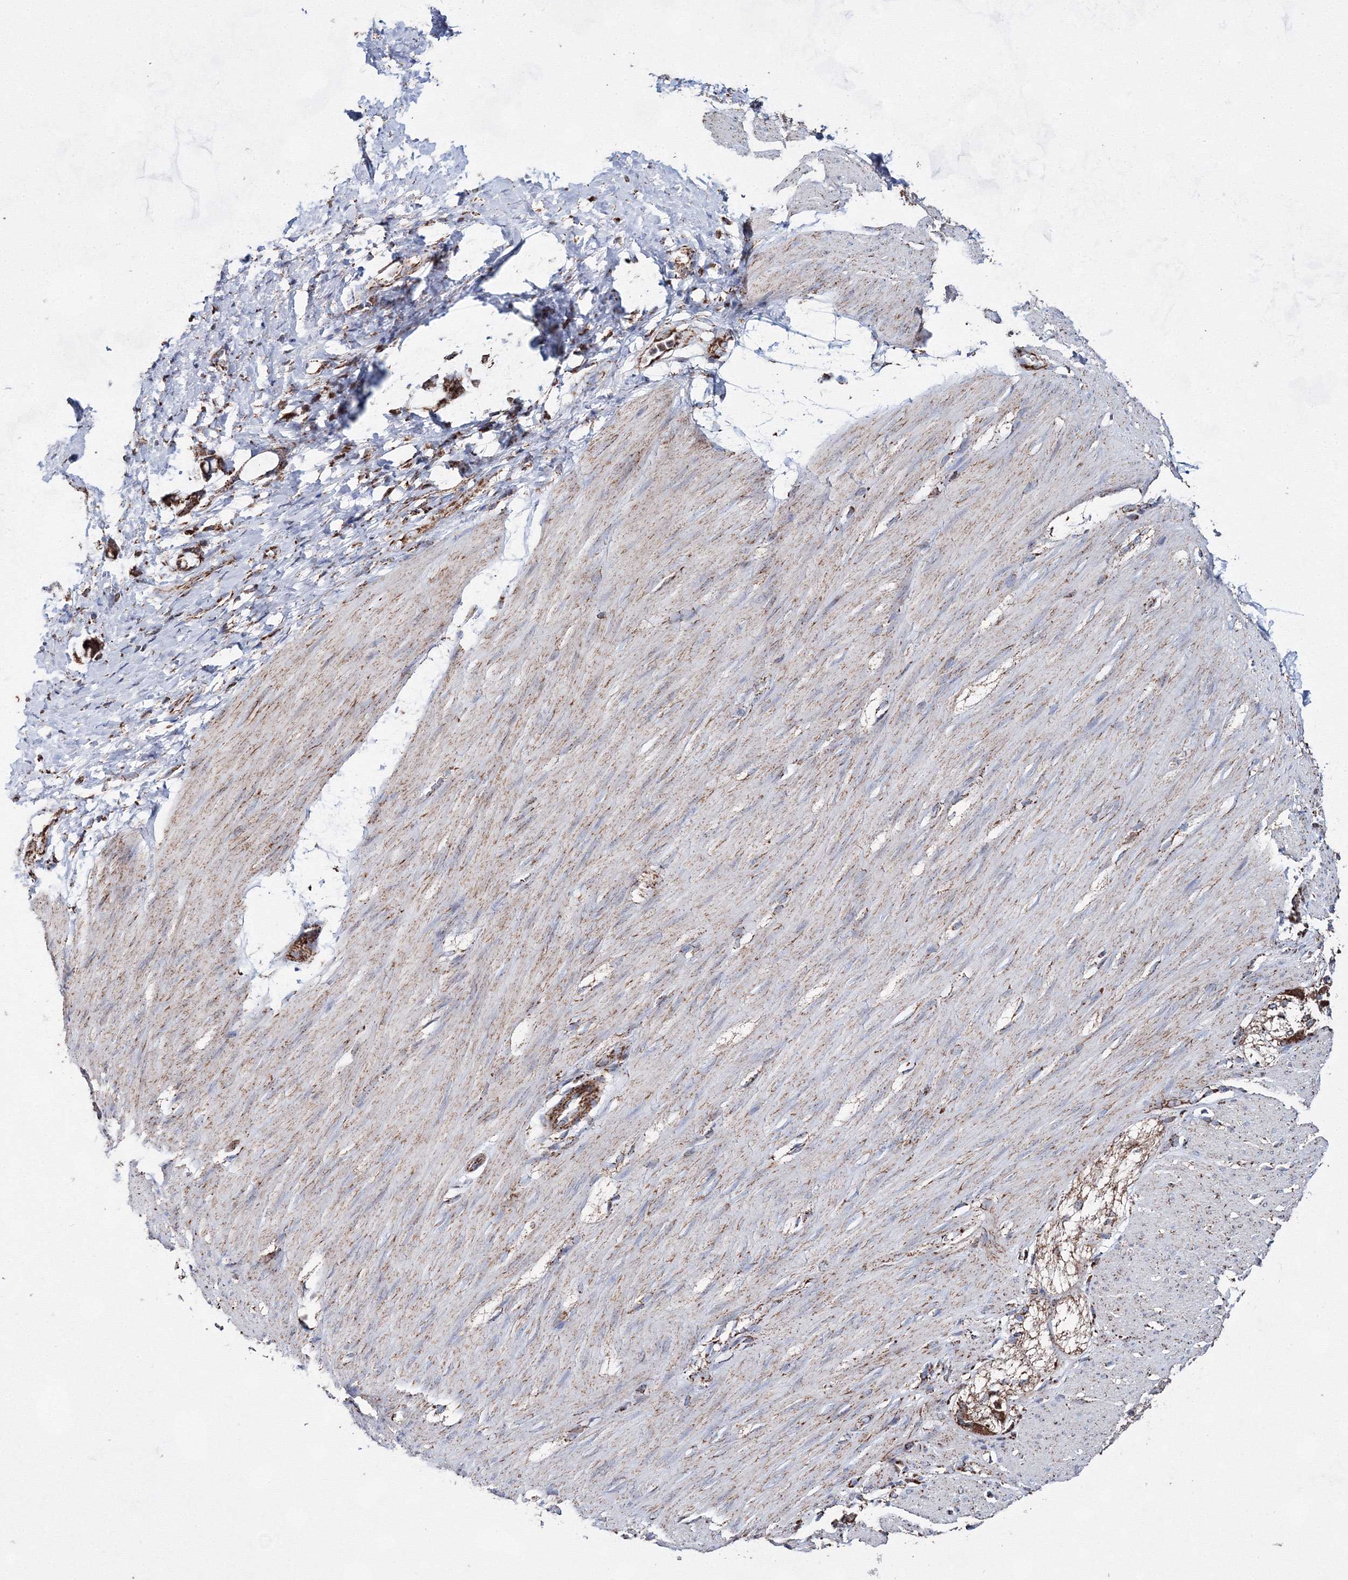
{"staining": {"intensity": "weak", "quantity": "25%-75%", "location": "cytoplasmic/membranous"}, "tissue": "smooth muscle", "cell_type": "Smooth muscle cells", "image_type": "normal", "snomed": [{"axis": "morphology", "description": "Normal tissue, NOS"}, {"axis": "morphology", "description": "Adenocarcinoma, NOS"}, {"axis": "topography", "description": "Colon"}, {"axis": "topography", "description": "Peripheral nerve tissue"}], "caption": "A photomicrograph of human smooth muscle stained for a protein demonstrates weak cytoplasmic/membranous brown staining in smooth muscle cells.", "gene": "HADHB", "patient": {"sex": "male", "age": 14}}